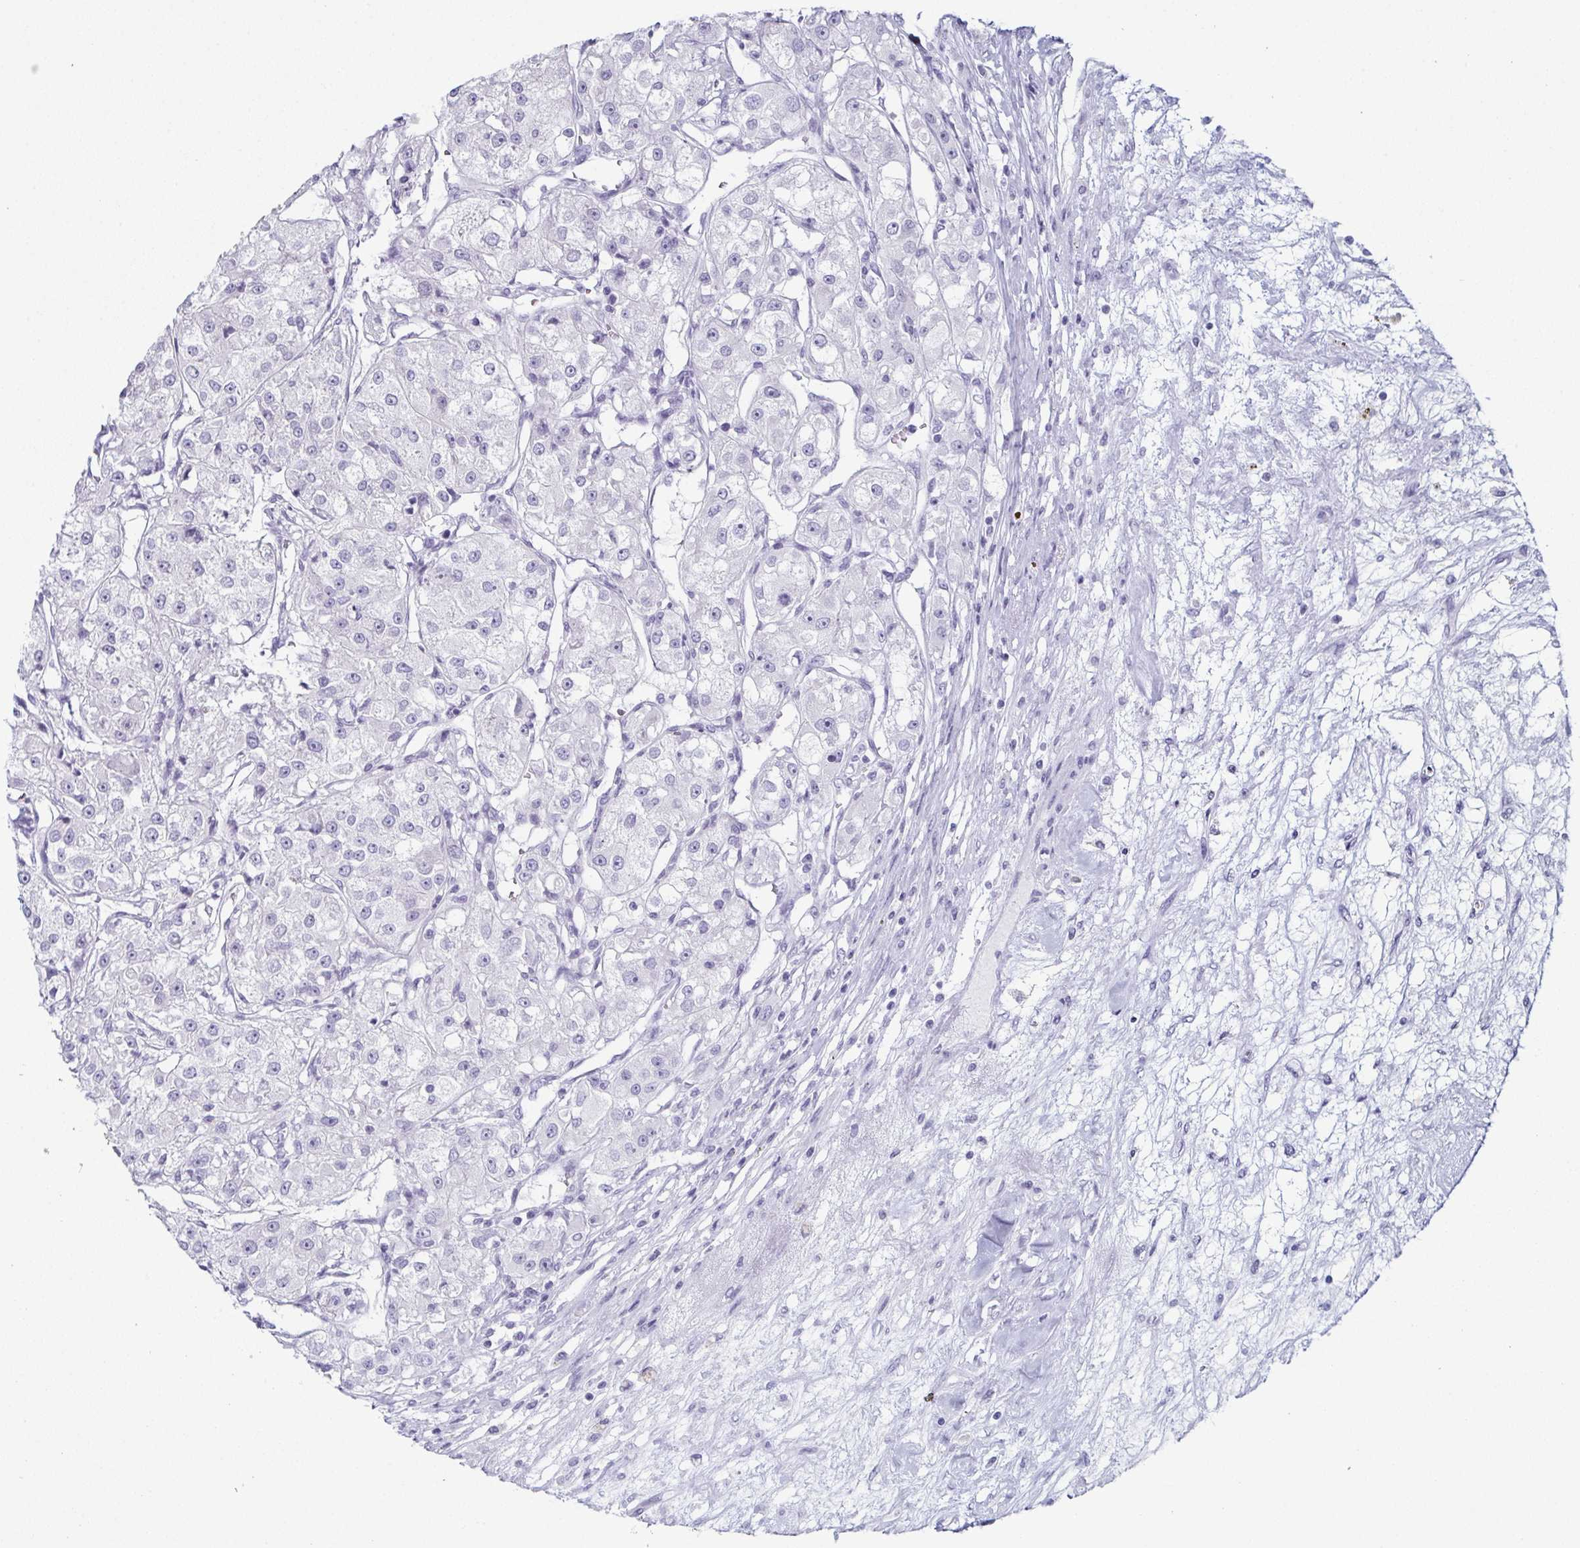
{"staining": {"intensity": "negative", "quantity": "none", "location": "none"}, "tissue": "renal cancer", "cell_type": "Tumor cells", "image_type": "cancer", "snomed": [{"axis": "morphology", "description": "Adenocarcinoma, NOS"}, {"axis": "topography", "description": "Kidney"}], "caption": "Protein analysis of renal cancer reveals no significant staining in tumor cells. The staining was performed using DAB (3,3'-diaminobenzidine) to visualize the protein expression in brown, while the nuclei were stained in blue with hematoxylin (Magnification: 20x).", "gene": "ENKUR", "patient": {"sex": "female", "age": 63}}